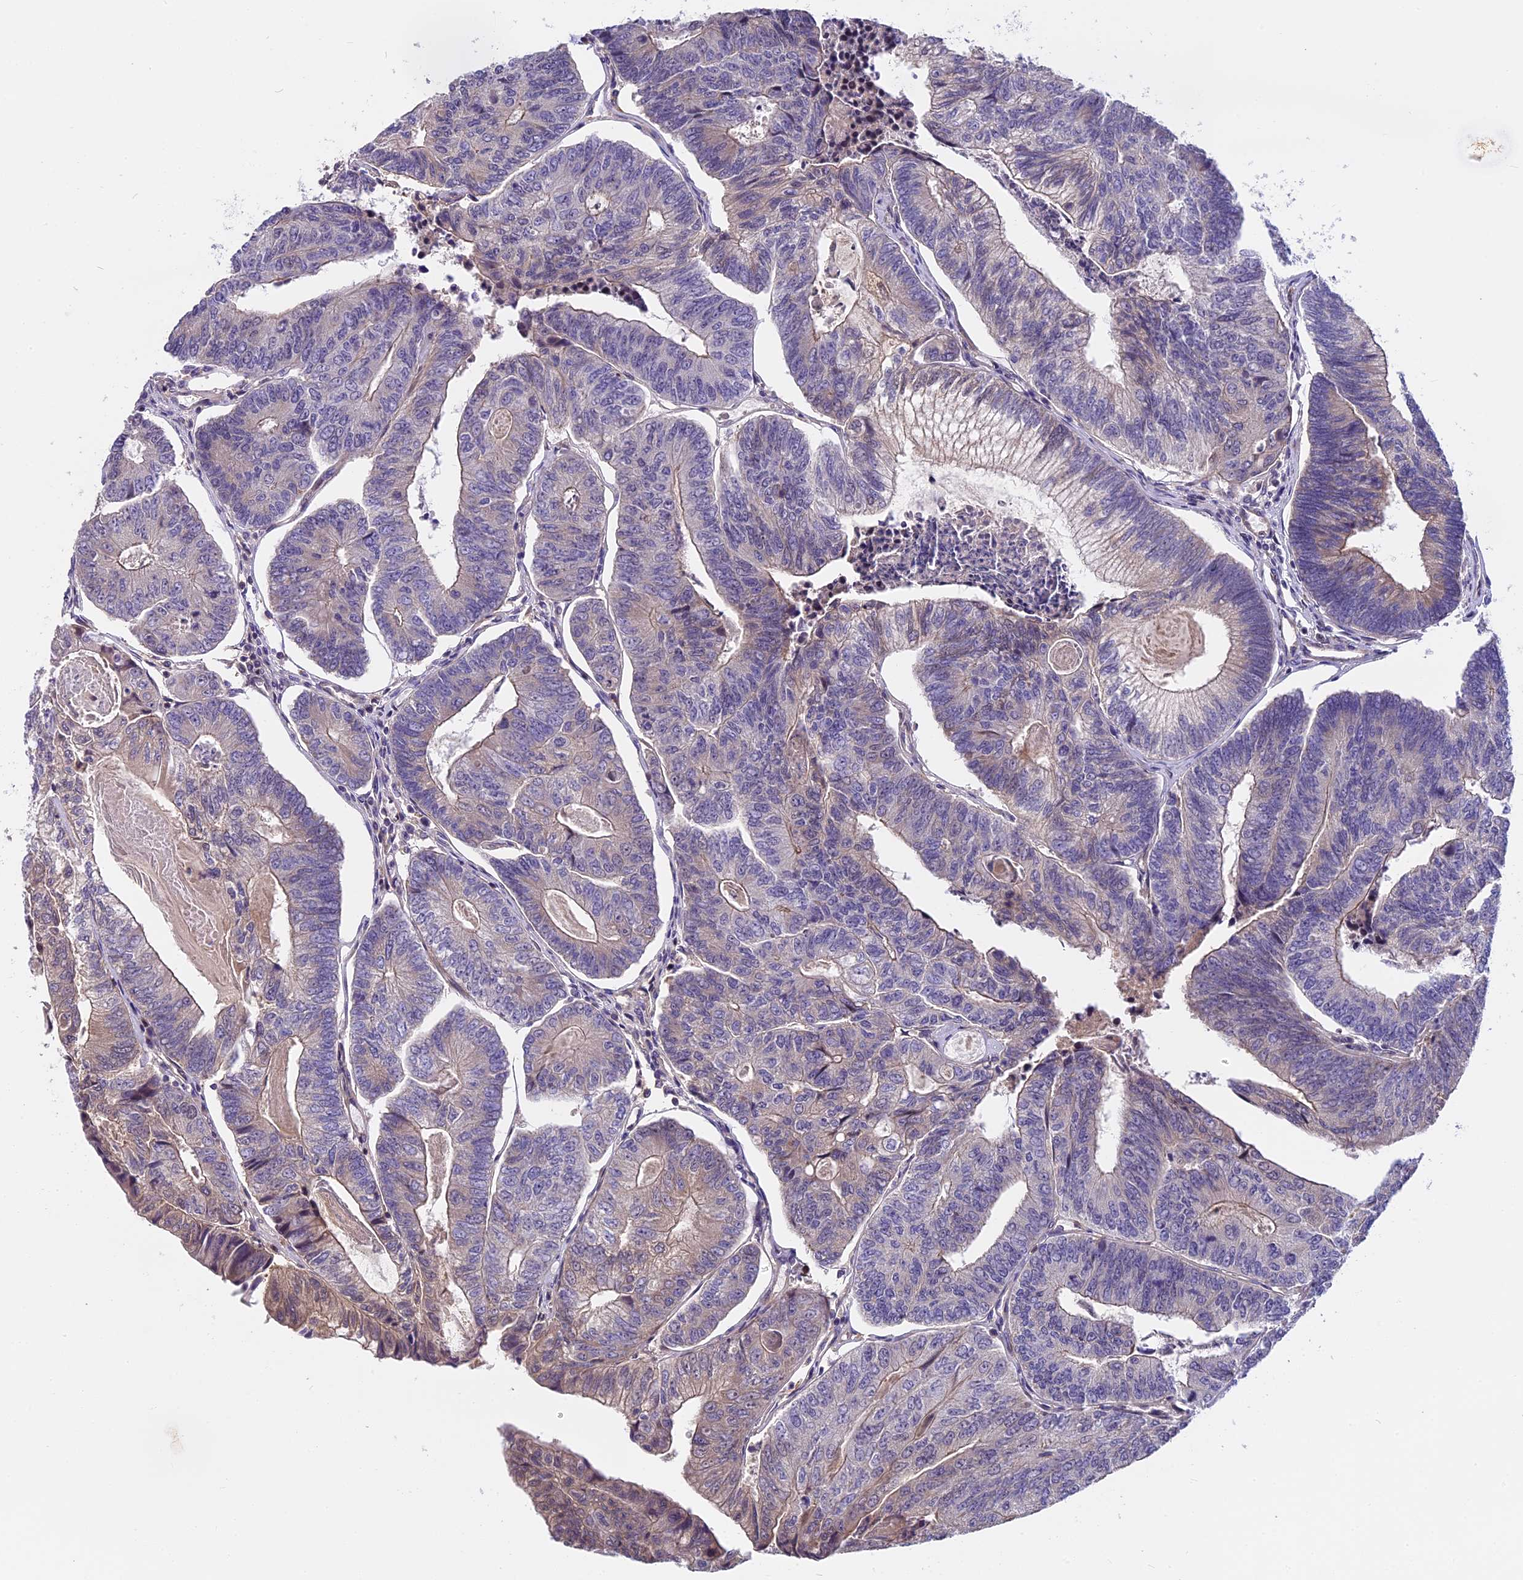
{"staining": {"intensity": "moderate", "quantity": "<25%", "location": "cytoplasmic/membranous"}, "tissue": "colorectal cancer", "cell_type": "Tumor cells", "image_type": "cancer", "snomed": [{"axis": "morphology", "description": "Adenocarcinoma, NOS"}, {"axis": "topography", "description": "Colon"}], "caption": "A low amount of moderate cytoplasmic/membranous positivity is seen in approximately <25% of tumor cells in colorectal cancer (adenocarcinoma) tissue.", "gene": "FAM98C", "patient": {"sex": "female", "age": 67}}